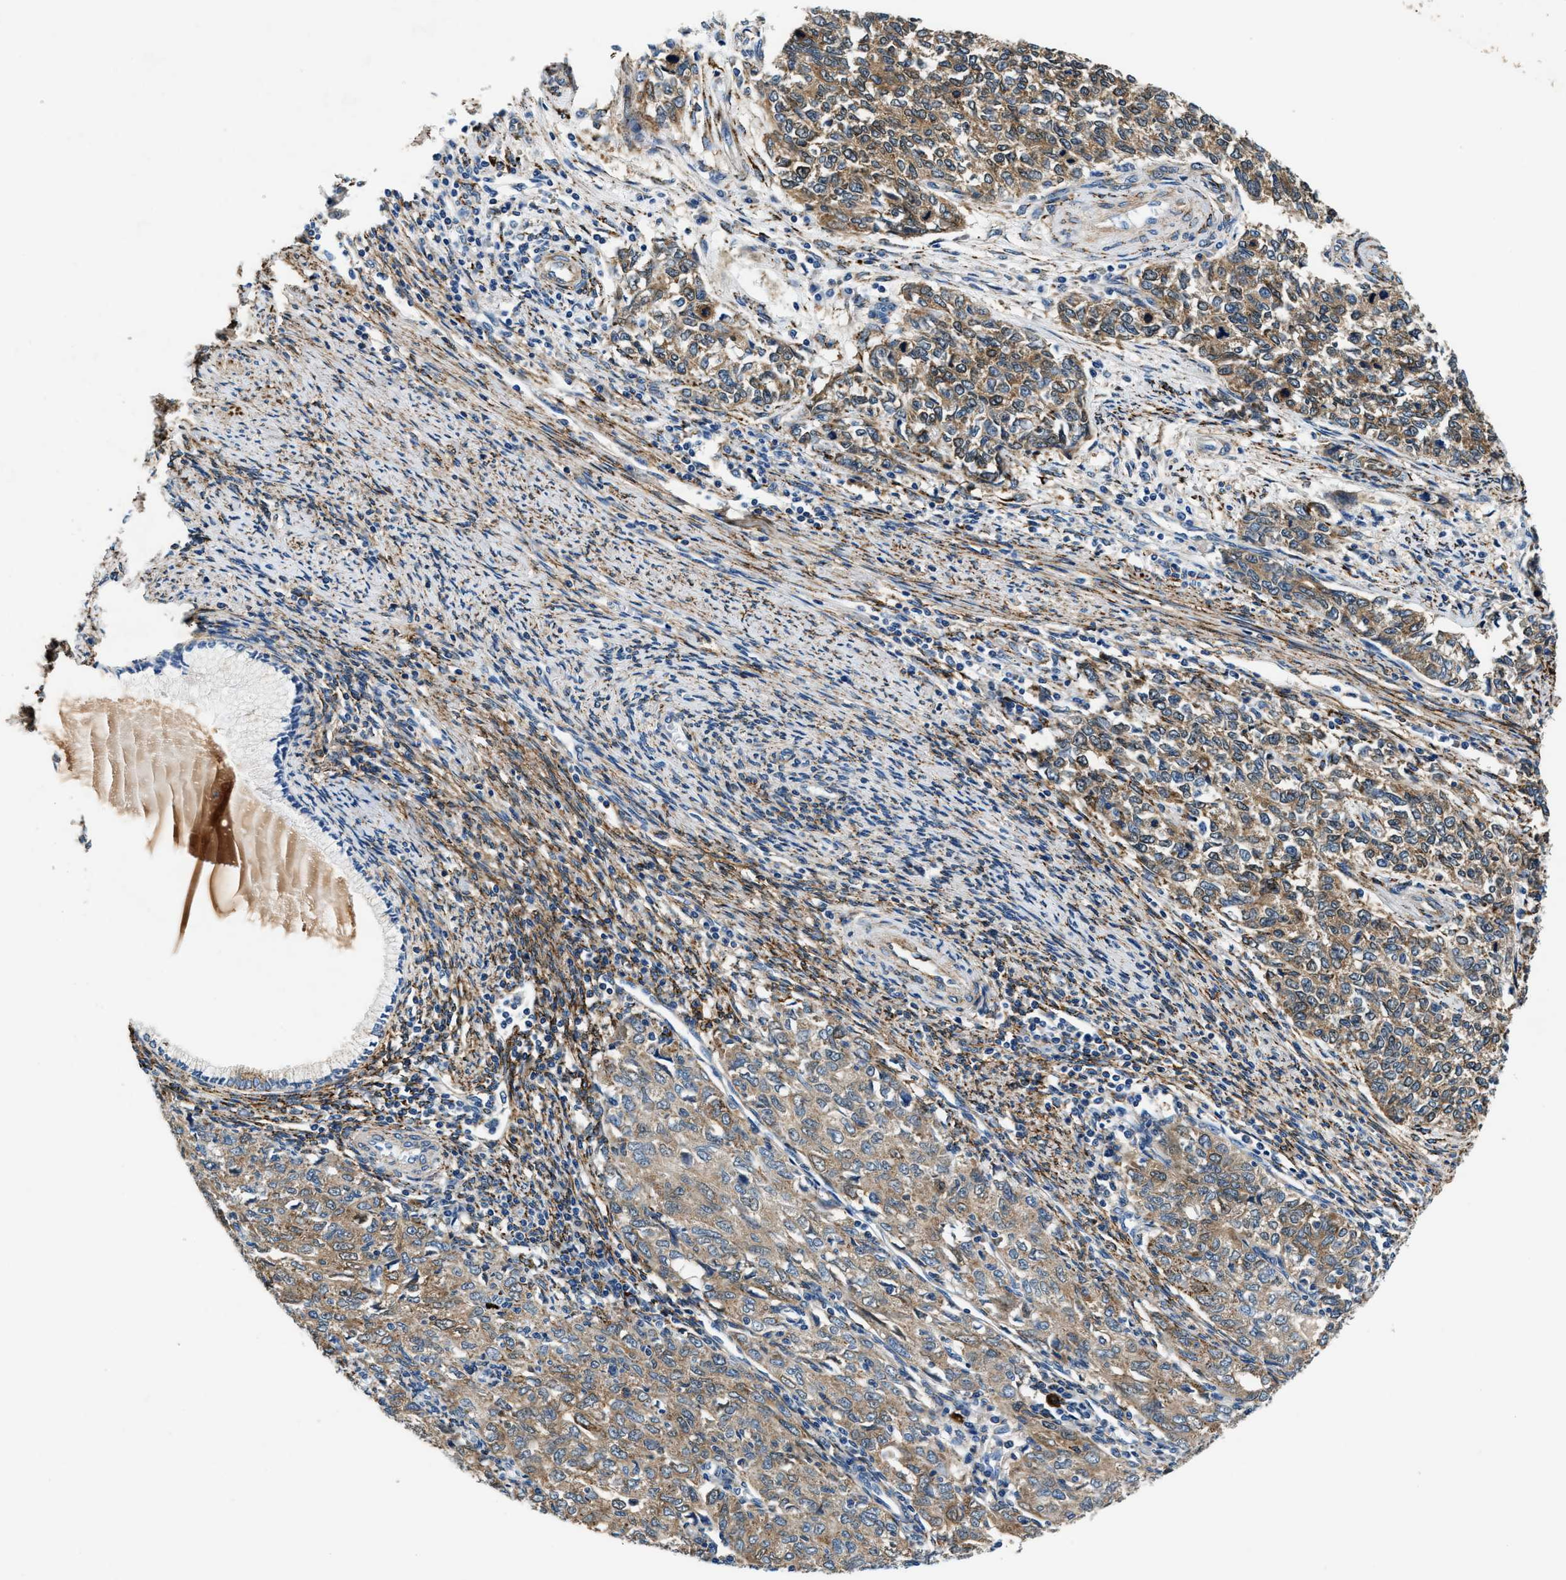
{"staining": {"intensity": "moderate", "quantity": ">75%", "location": "cytoplasmic/membranous"}, "tissue": "cervical cancer", "cell_type": "Tumor cells", "image_type": "cancer", "snomed": [{"axis": "morphology", "description": "Squamous cell carcinoma, NOS"}, {"axis": "topography", "description": "Cervix"}], "caption": "Protein expression analysis of squamous cell carcinoma (cervical) displays moderate cytoplasmic/membranous positivity in approximately >75% of tumor cells.", "gene": "PRTFDC1", "patient": {"sex": "female", "age": 63}}